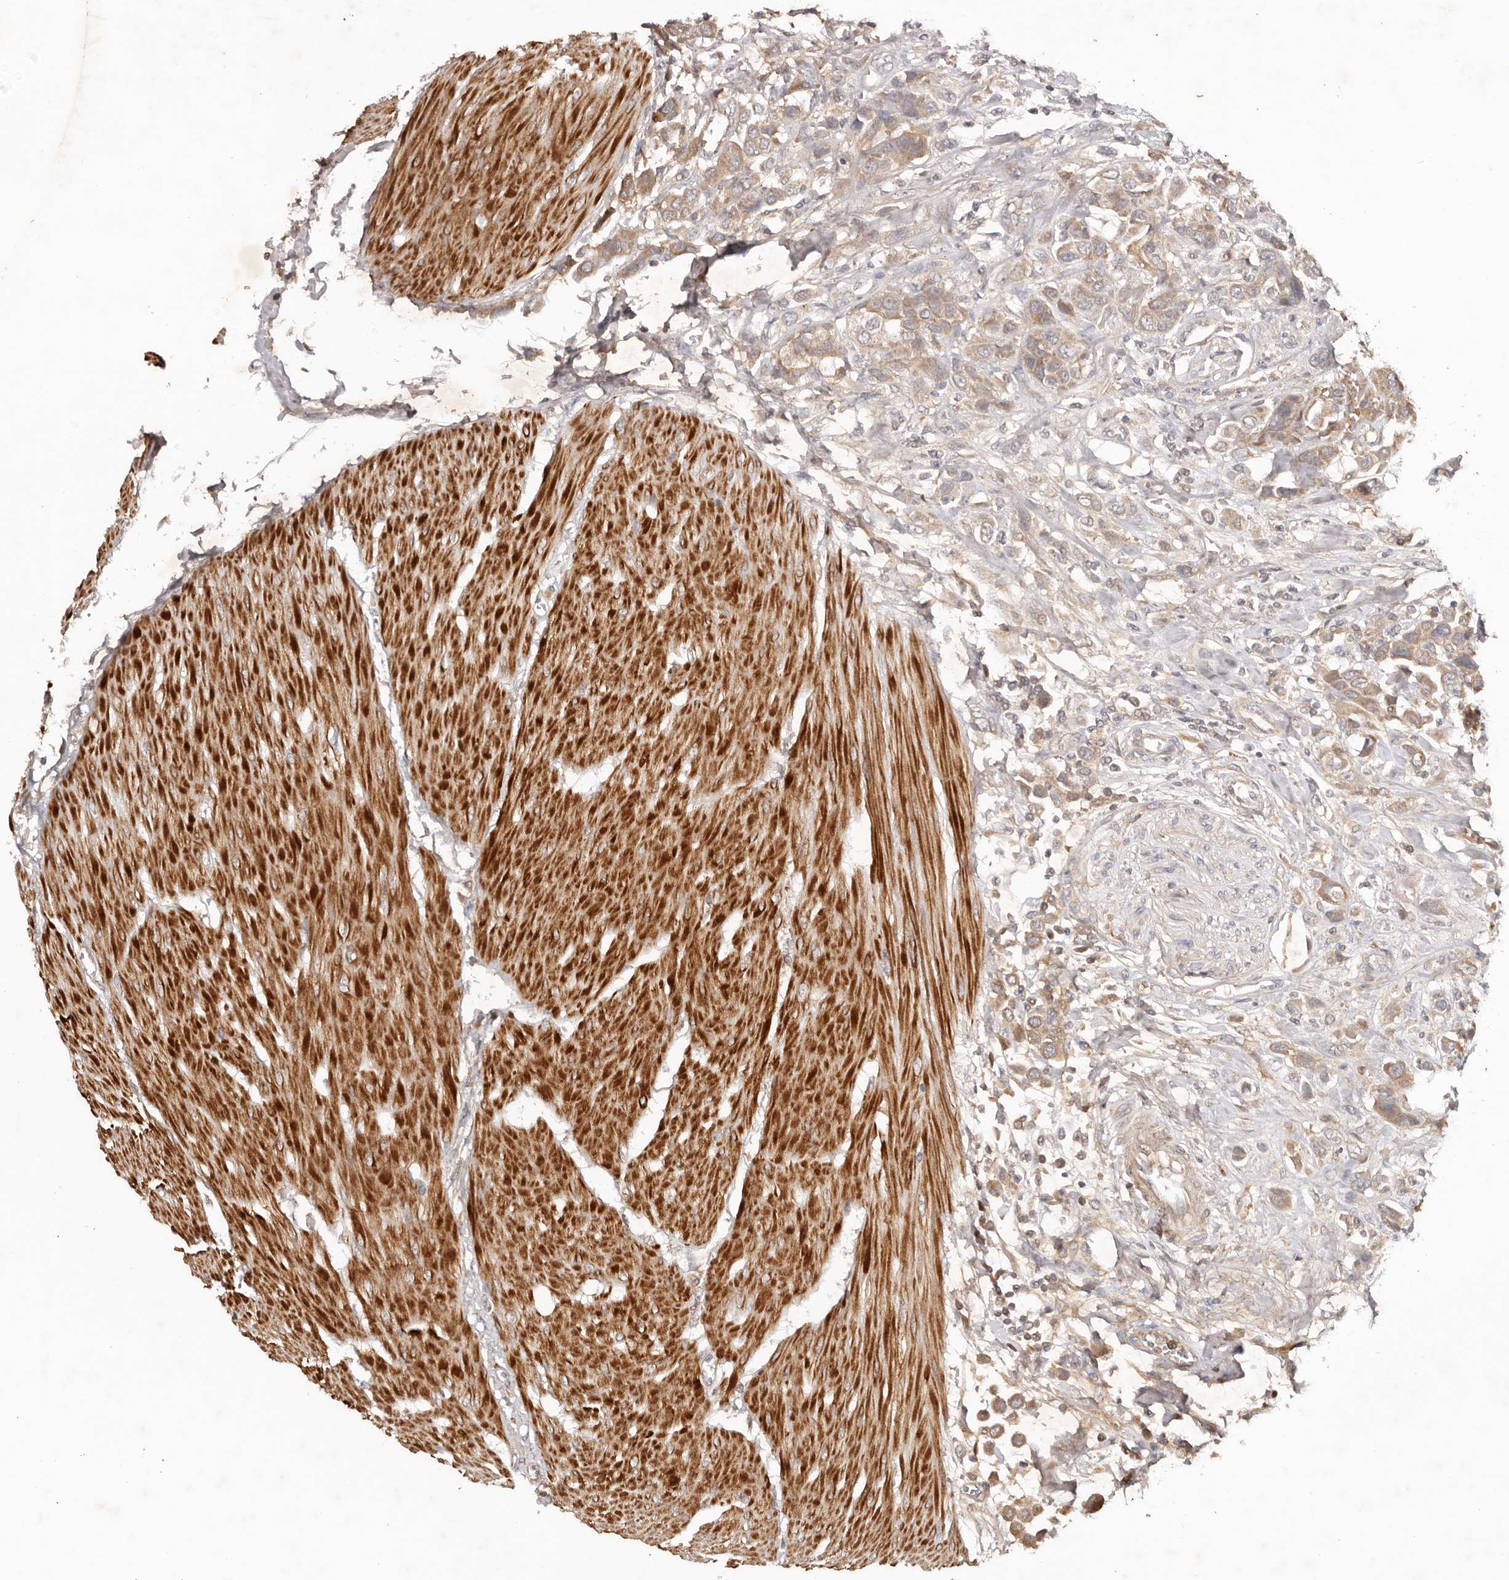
{"staining": {"intensity": "weak", "quantity": ">75%", "location": "cytoplasmic/membranous"}, "tissue": "urothelial cancer", "cell_type": "Tumor cells", "image_type": "cancer", "snomed": [{"axis": "morphology", "description": "Urothelial carcinoma, High grade"}, {"axis": "topography", "description": "Urinary bladder"}], "caption": "Brown immunohistochemical staining in human urothelial cancer reveals weak cytoplasmic/membranous positivity in approximately >75% of tumor cells.", "gene": "PKIB", "patient": {"sex": "male", "age": 50}}